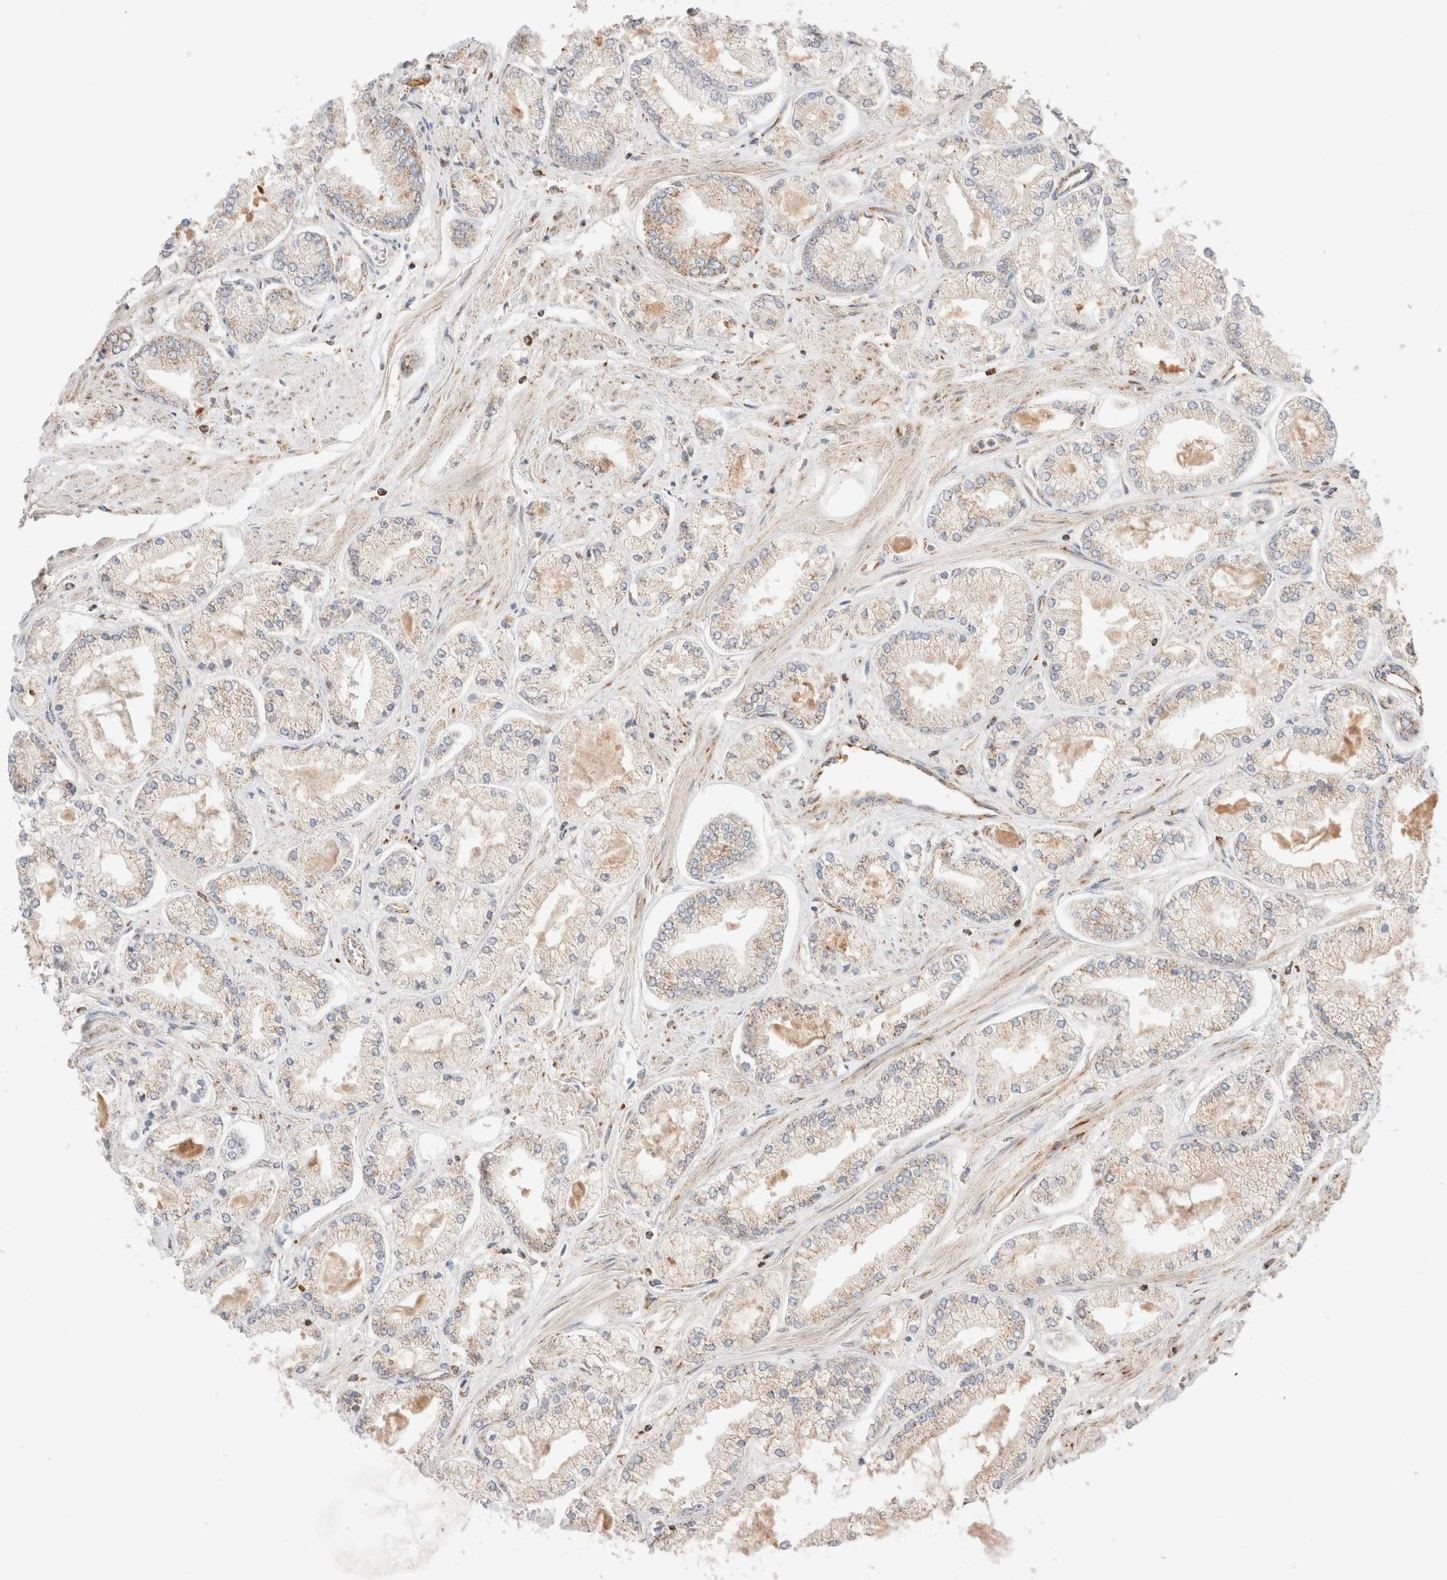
{"staining": {"intensity": "weak", "quantity": "25%-75%", "location": "cytoplasmic/membranous"}, "tissue": "prostate cancer", "cell_type": "Tumor cells", "image_type": "cancer", "snomed": [{"axis": "morphology", "description": "Adenocarcinoma, Low grade"}, {"axis": "topography", "description": "Prostate"}], "caption": "Immunohistochemistry (IHC) (DAB (3,3'-diaminobenzidine)) staining of prostate low-grade adenocarcinoma shows weak cytoplasmic/membranous protein expression in about 25%-75% of tumor cells. The staining is performed using DAB brown chromogen to label protein expression. The nuclei are counter-stained blue using hematoxylin.", "gene": "TMPPE", "patient": {"sex": "male", "age": 52}}